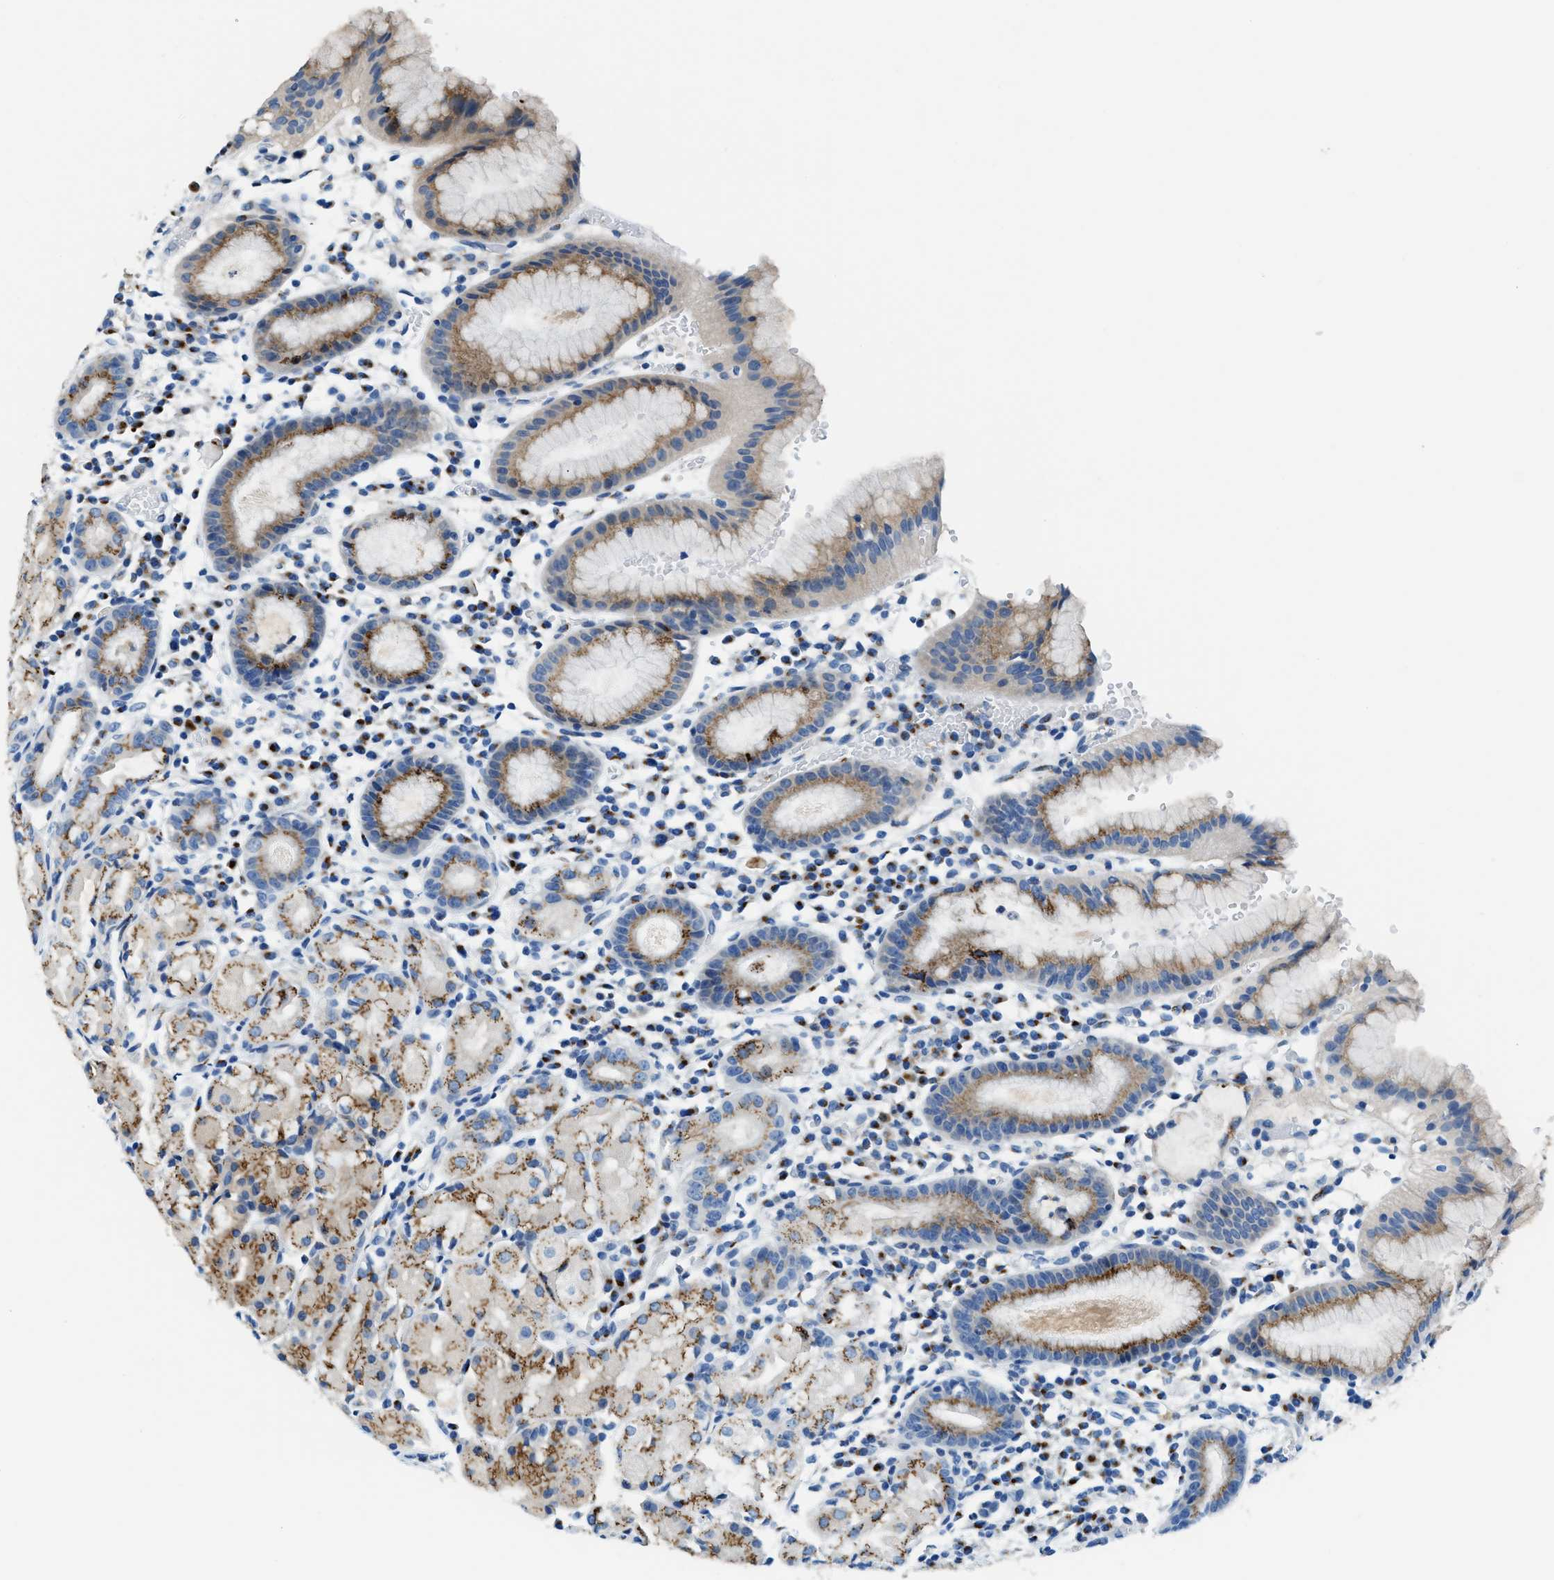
{"staining": {"intensity": "moderate", "quantity": "25%-75%", "location": "cytoplasmic/membranous"}, "tissue": "stomach", "cell_type": "Glandular cells", "image_type": "normal", "snomed": [{"axis": "morphology", "description": "Normal tissue, NOS"}, {"axis": "topography", "description": "Stomach"}, {"axis": "topography", "description": "Stomach, lower"}], "caption": "Stomach stained for a protein shows moderate cytoplasmic/membranous positivity in glandular cells. (DAB = brown stain, brightfield microscopy at high magnification).", "gene": "FUT8", "patient": {"sex": "female", "age": 75}}